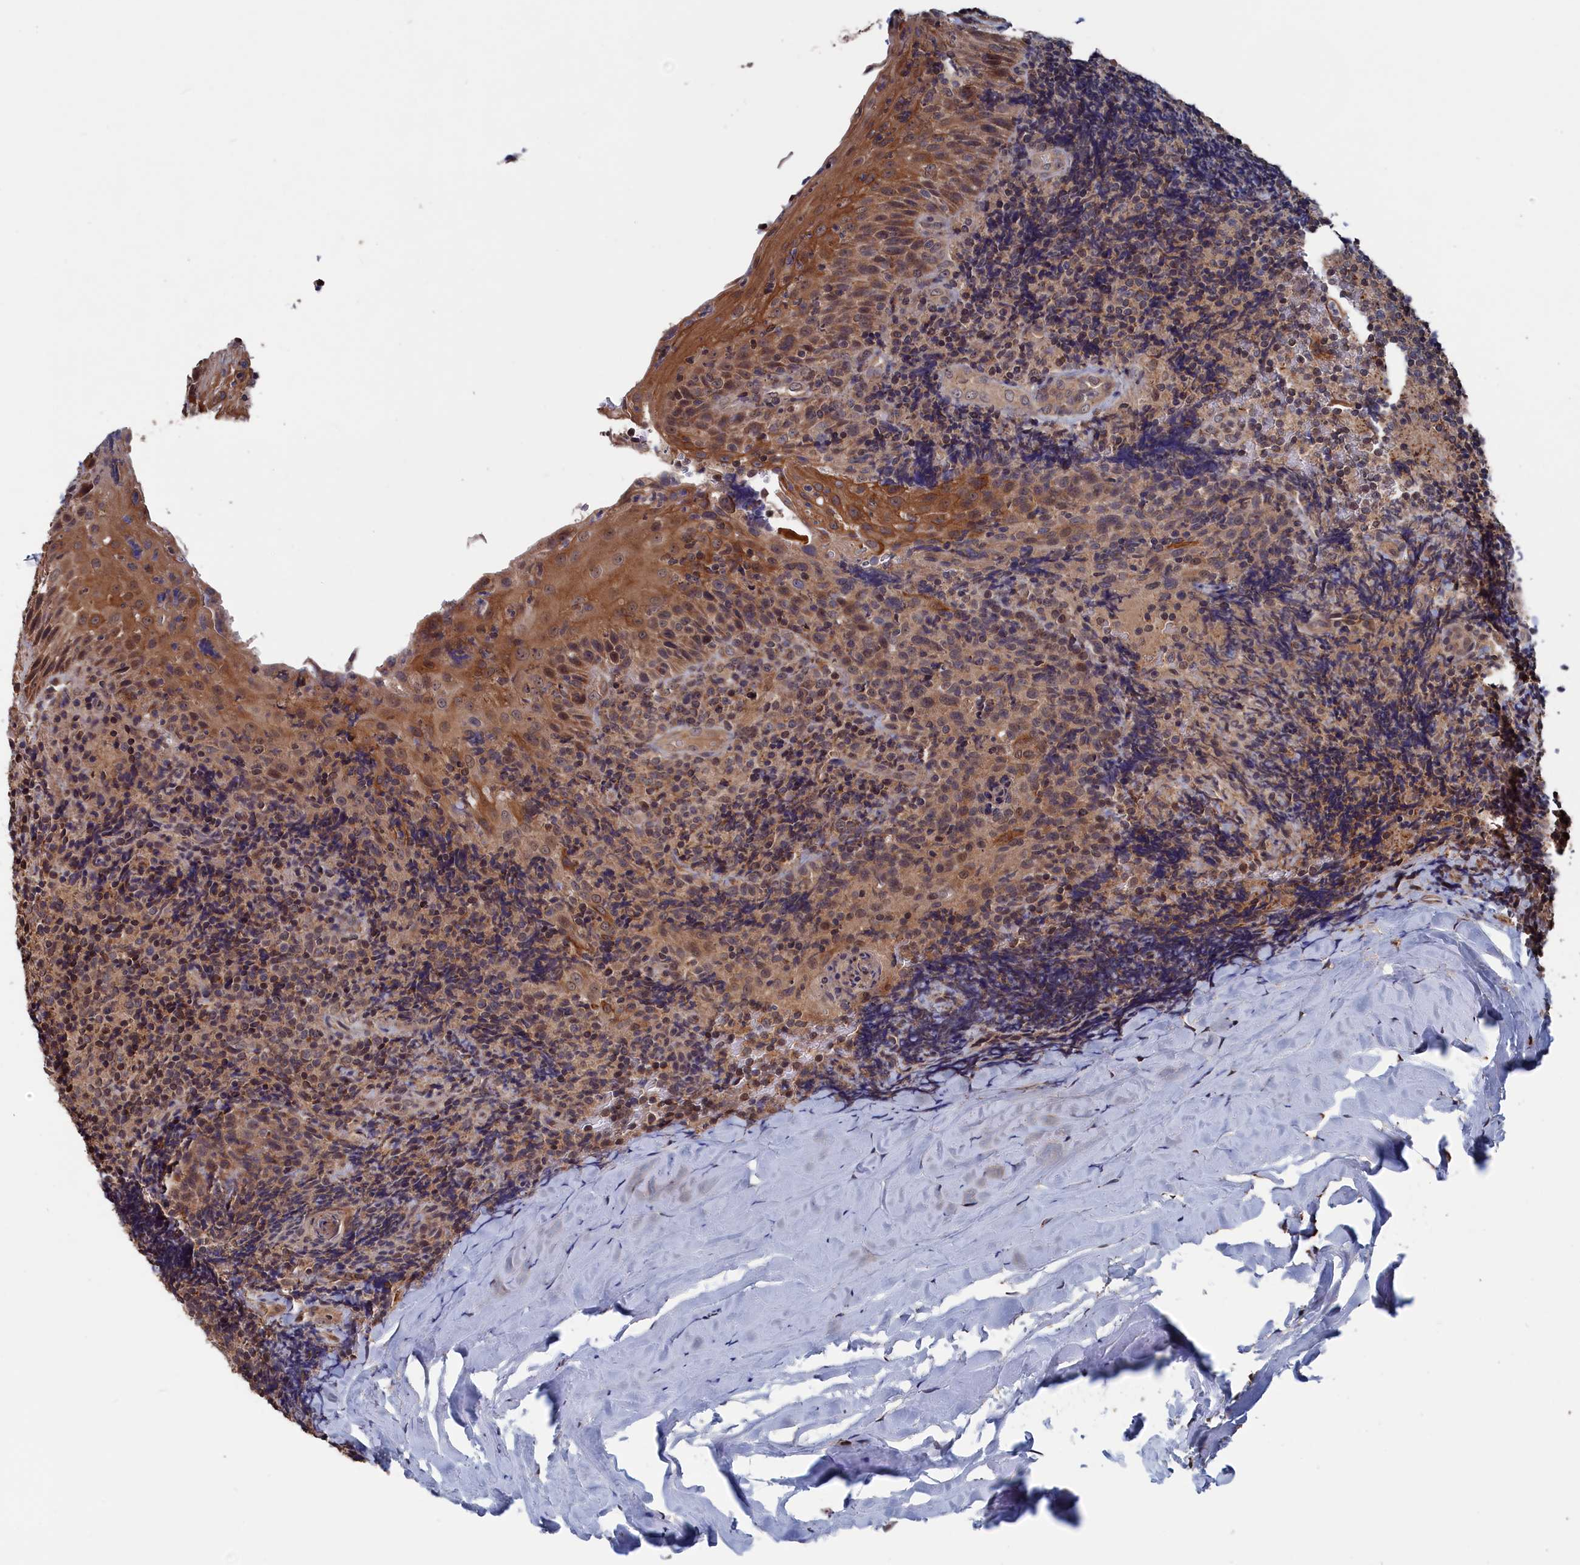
{"staining": {"intensity": "moderate", "quantity": ">75%", "location": "cytoplasmic/membranous"}, "tissue": "tonsil", "cell_type": "Germinal center cells", "image_type": "normal", "snomed": [{"axis": "morphology", "description": "Normal tissue, NOS"}, {"axis": "topography", "description": "Tonsil"}], "caption": "Brown immunohistochemical staining in unremarkable human tonsil reveals moderate cytoplasmic/membranous expression in approximately >75% of germinal center cells. (brown staining indicates protein expression, while blue staining denotes nuclei).", "gene": "PDE12", "patient": {"sex": "male", "age": 37}}